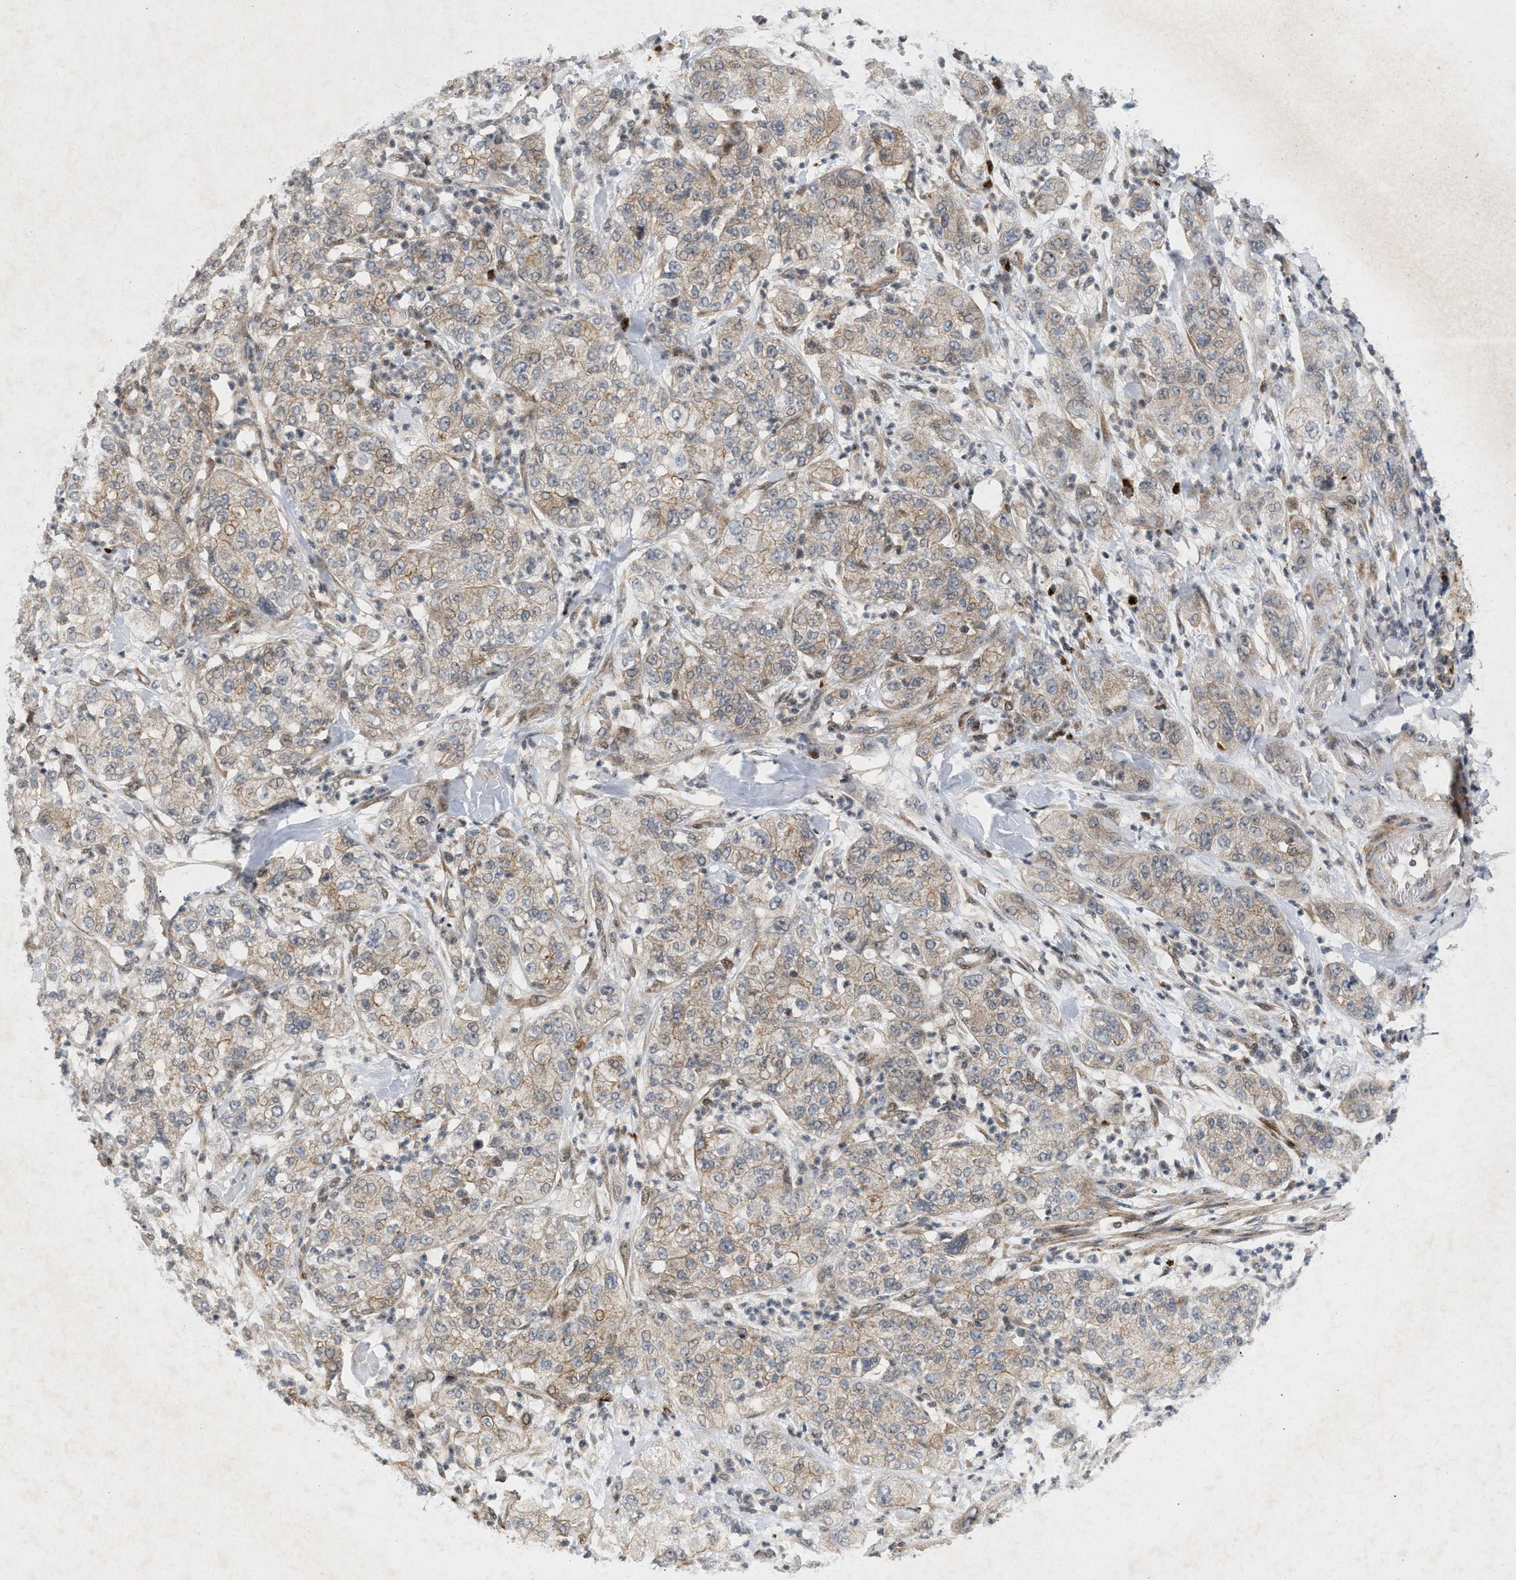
{"staining": {"intensity": "weak", "quantity": ">75%", "location": "cytoplasmic/membranous"}, "tissue": "pancreatic cancer", "cell_type": "Tumor cells", "image_type": "cancer", "snomed": [{"axis": "morphology", "description": "Adenocarcinoma, NOS"}, {"axis": "topography", "description": "Pancreas"}], "caption": "There is low levels of weak cytoplasmic/membranous expression in tumor cells of adenocarcinoma (pancreatic), as demonstrated by immunohistochemical staining (brown color).", "gene": "ZPR1", "patient": {"sex": "female", "age": 78}}